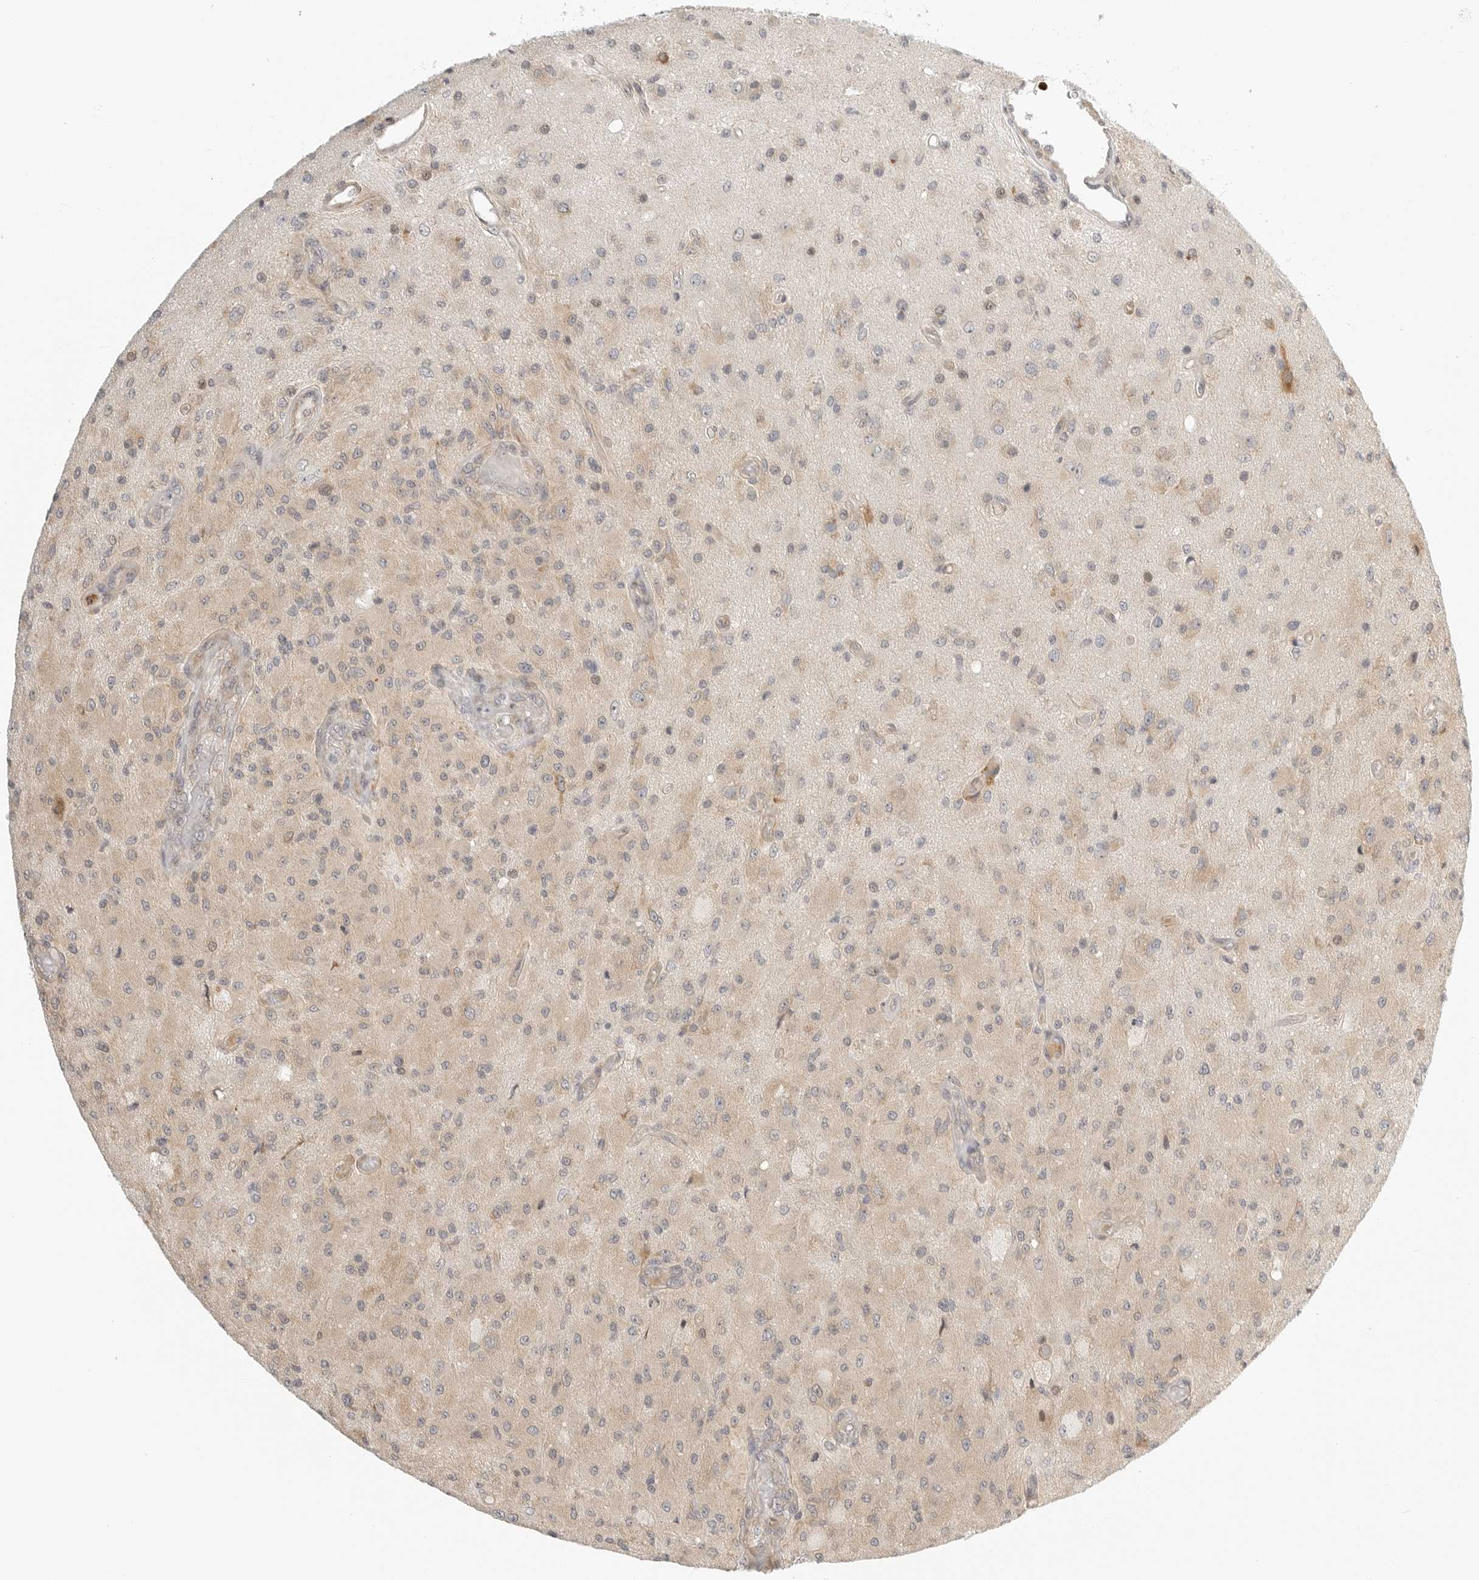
{"staining": {"intensity": "negative", "quantity": "none", "location": "none"}, "tissue": "glioma", "cell_type": "Tumor cells", "image_type": "cancer", "snomed": [{"axis": "morphology", "description": "Normal tissue, NOS"}, {"axis": "morphology", "description": "Glioma, malignant, High grade"}, {"axis": "topography", "description": "Cerebral cortex"}], "caption": "Immunohistochemistry (IHC) micrograph of human malignant glioma (high-grade) stained for a protein (brown), which reveals no positivity in tumor cells.", "gene": "DSCC1", "patient": {"sex": "male", "age": 77}}